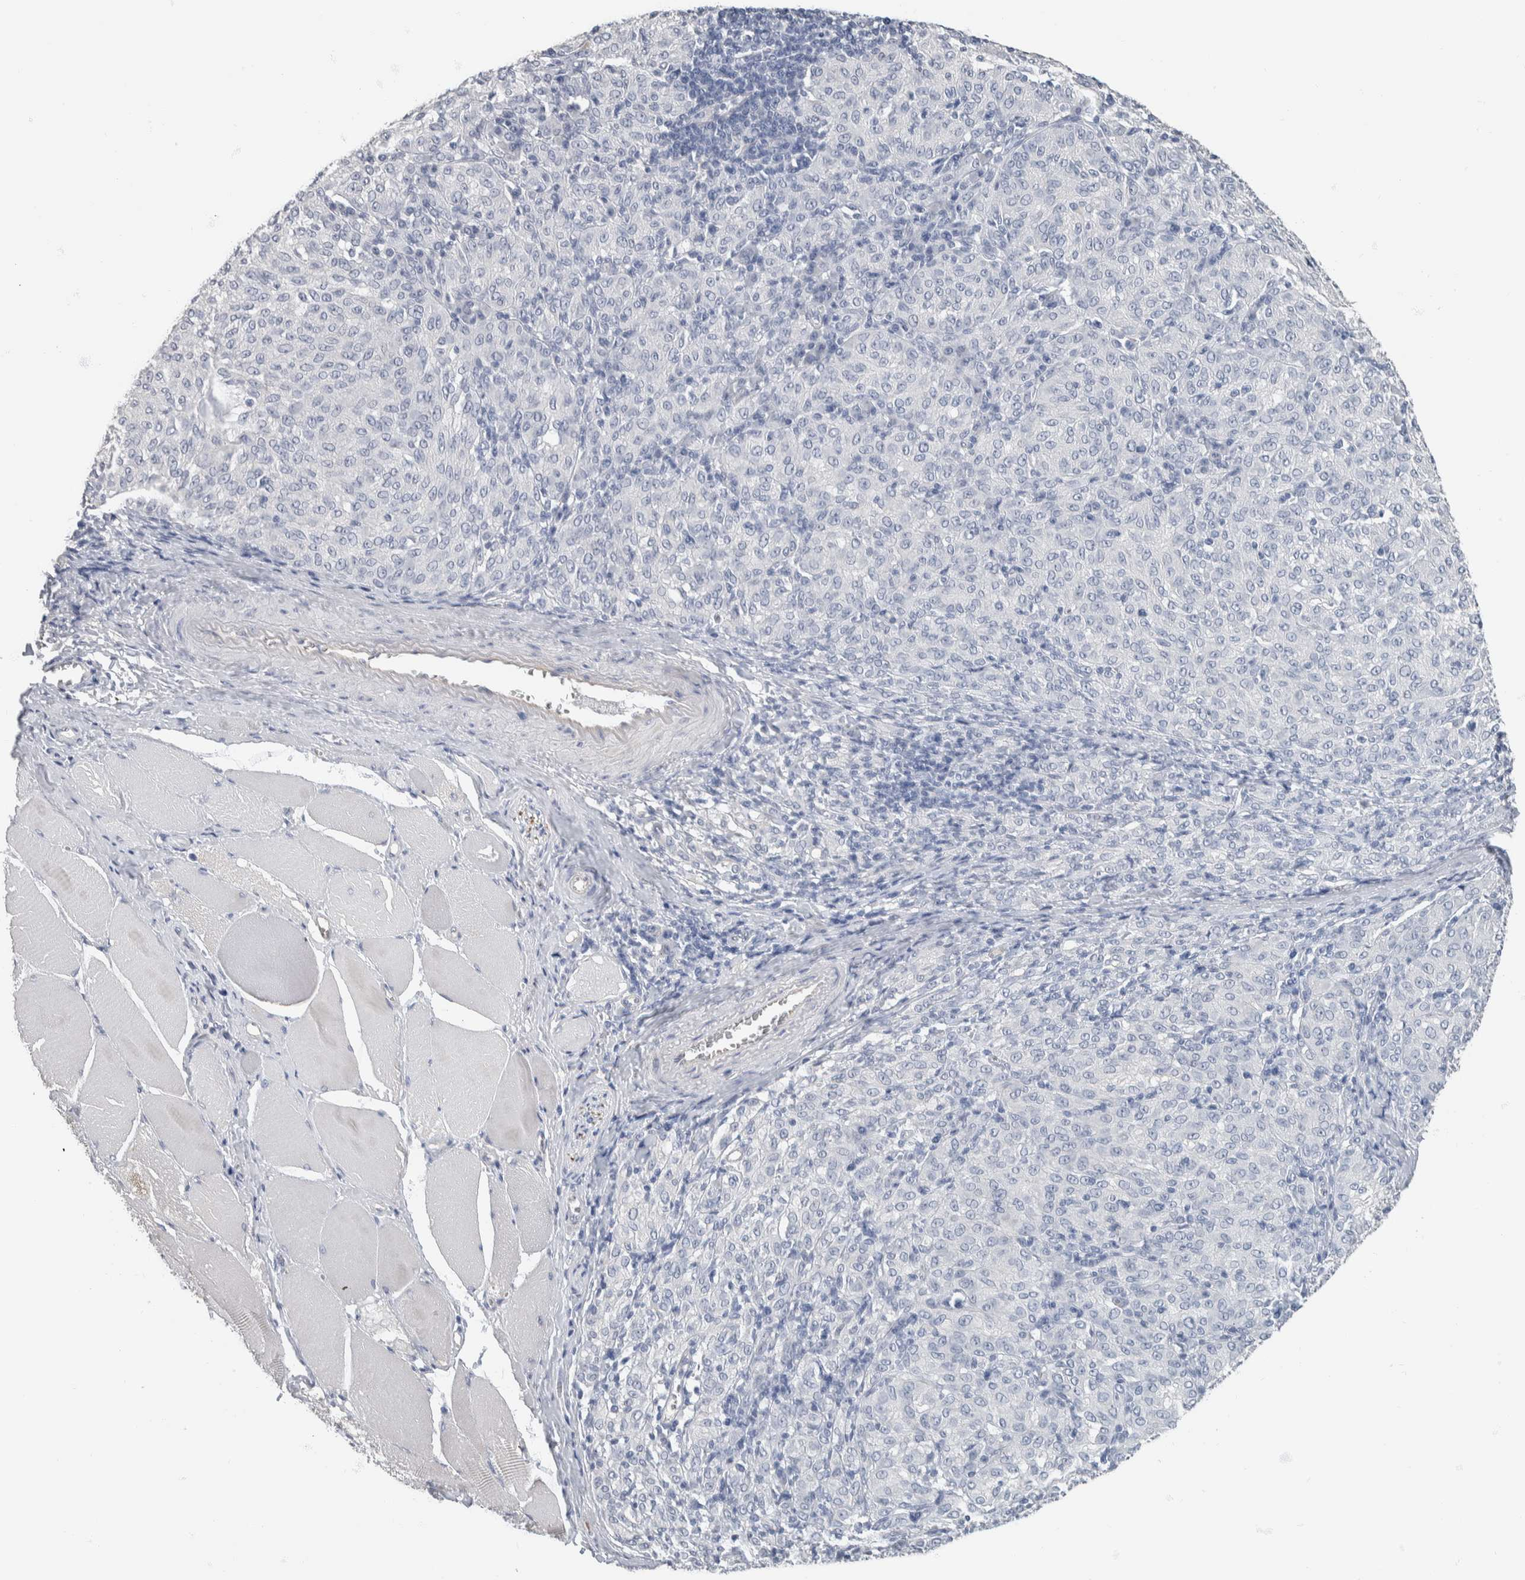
{"staining": {"intensity": "negative", "quantity": "none", "location": "none"}, "tissue": "melanoma", "cell_type": "Tumor cells", "image_type": "cancer", "snomed": [{"axis": "morphology", "description": "Malignant melanoma, NOS"}, {"axis": "topography", "description": "Skin"}], "caption": "Immunohistochemistry (IHC) histopathology image of melanoma stained for a protein (brown), which demonstrates no positivity in tumor cells.", "gene": "NEFM", "patient": {"sex": "female", "age": 72}}